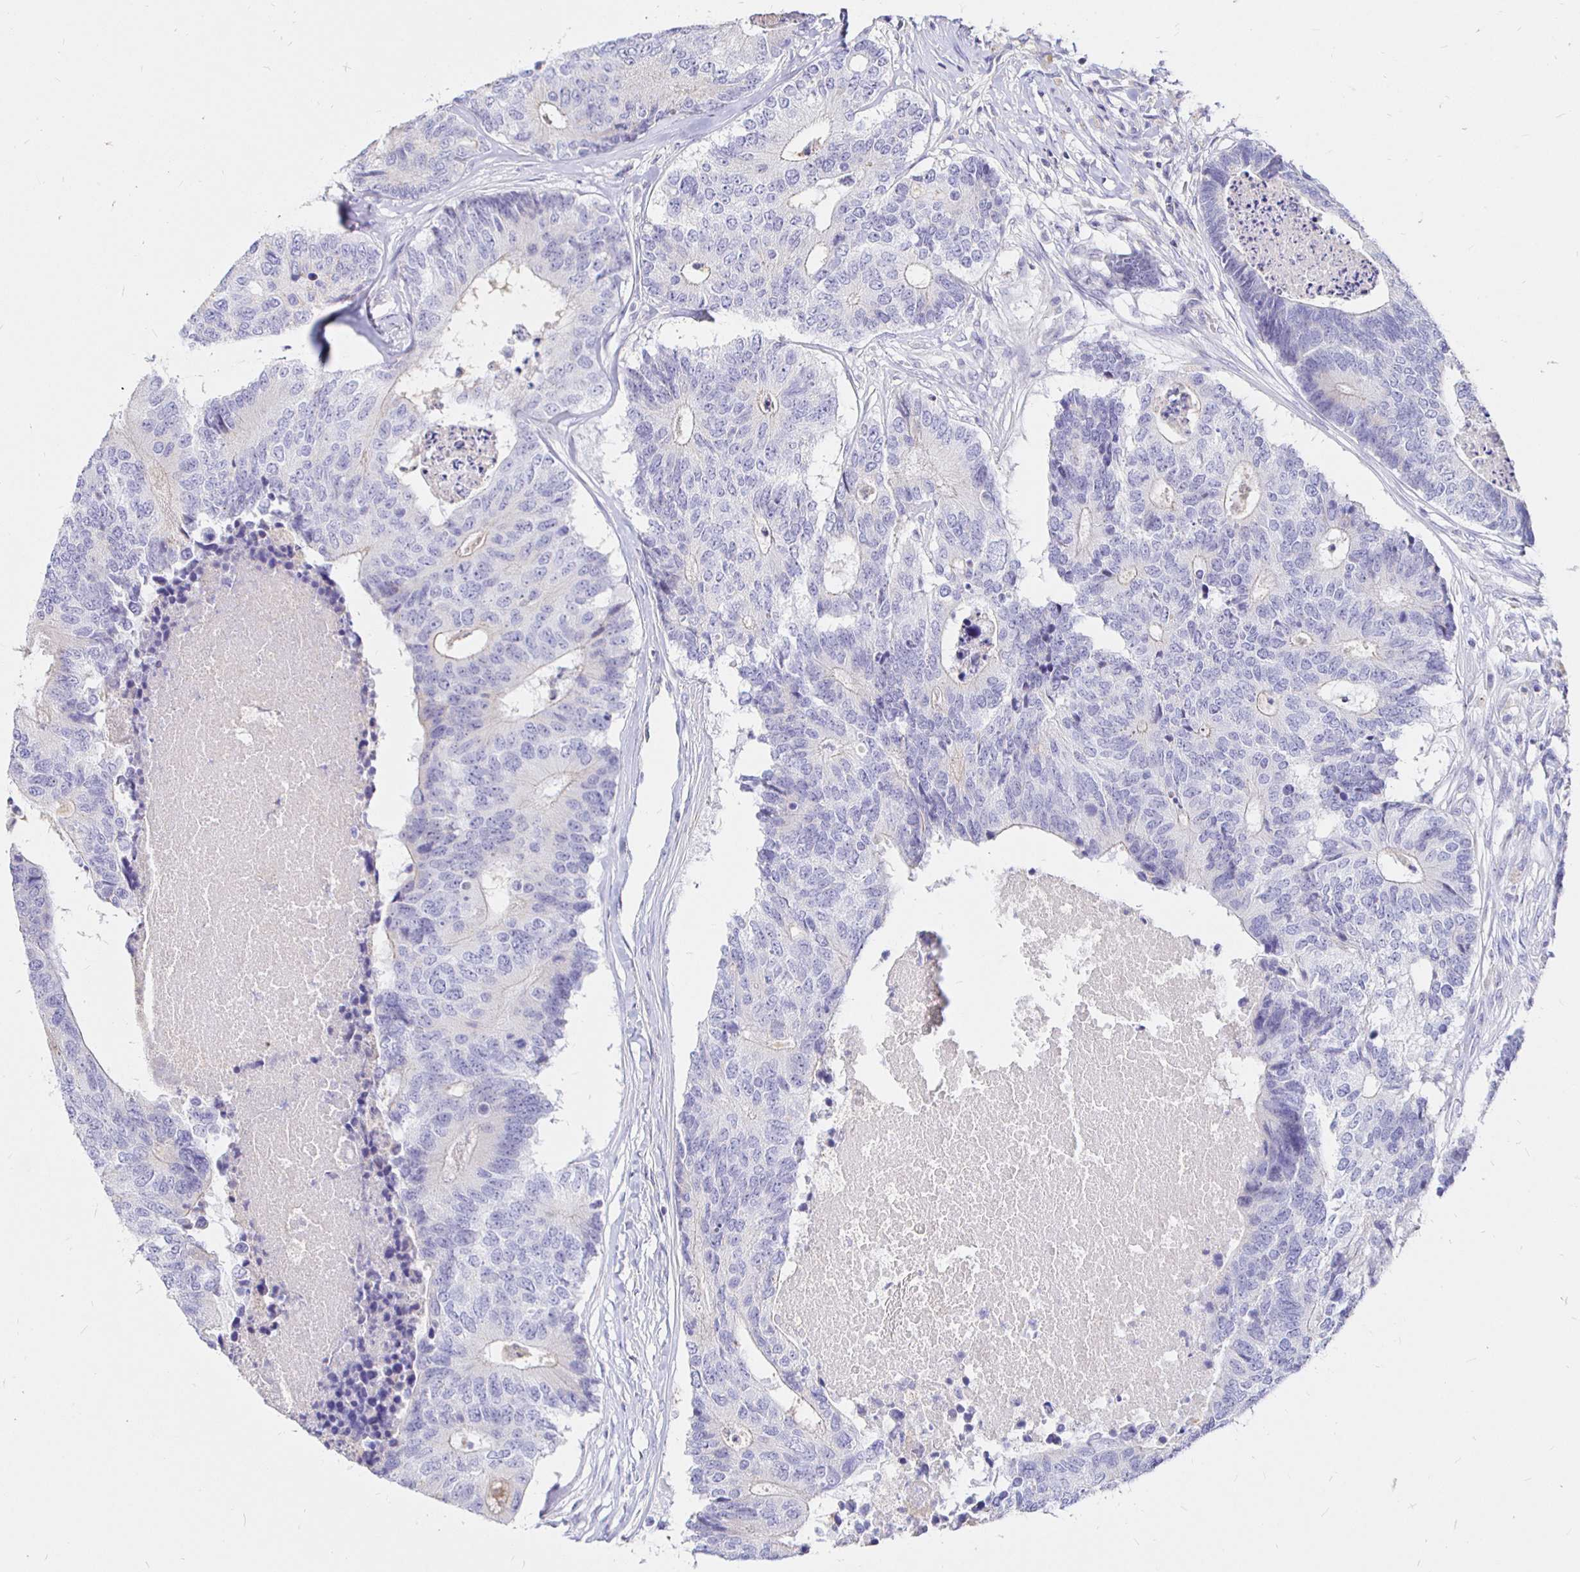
{"staining": {"intensity": "negative", "quantity": "none", "location": "none"}, "tissue": "colorectal cancer", "cell_type": "Tumor cells", "image_type": "cancer", "snomed": [{"axis": "morphology", "description": "Adenocarcinoma, NOS"}, {"axis": "topography", "description": "Colon"}], "caption": "IHC histopathology image of human colorectal cancer stained for a protein (brown), which reveals no staining in tumor cells.", "gene": "NECAB1", "patient": {"sex": "female", "age": 67}}